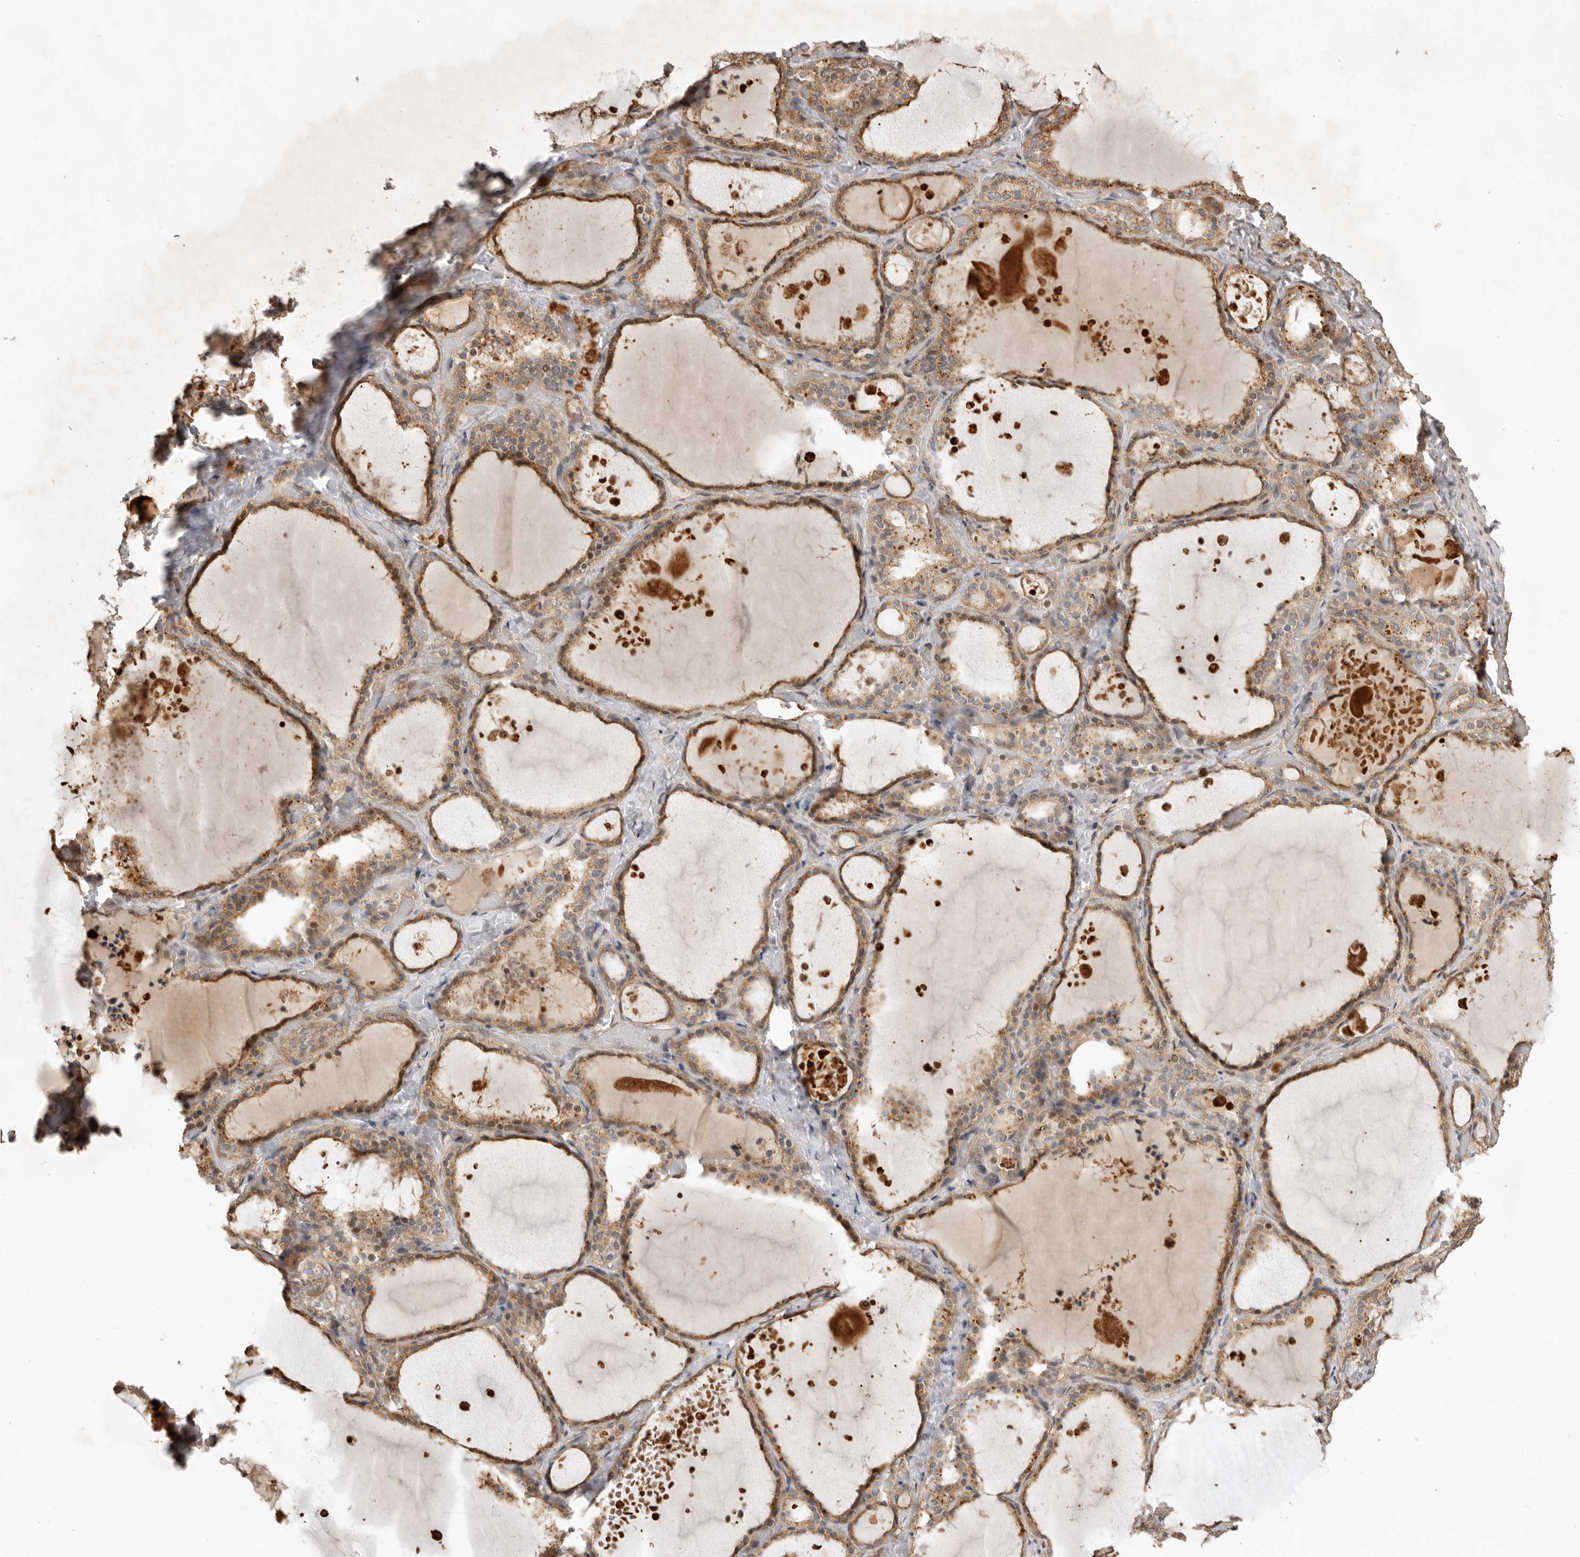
{"staining": {"intensity": "moderate", "quantity": ">75%", "location": "cytoplasmic/membranous"}, "tissue": "thyroid gland", "cell_type": "Glandular cells", "image_type": "normal", "snomed": [{"axis": "morphology", "description": "Normal tissue, NOS"}, {"axis": "topography", "description": "Thyroid gland"}], "caption": "This micrograph demonstrates benign thyroid gland stained with IHC to label a protein in brown. The cytoplasmic/membranous of glandular cells show moderate positivity for the protein. Nuclei are counter-stained blue.", "gene": "DPH7", "patient": {"sex": "female", "age": 44}}